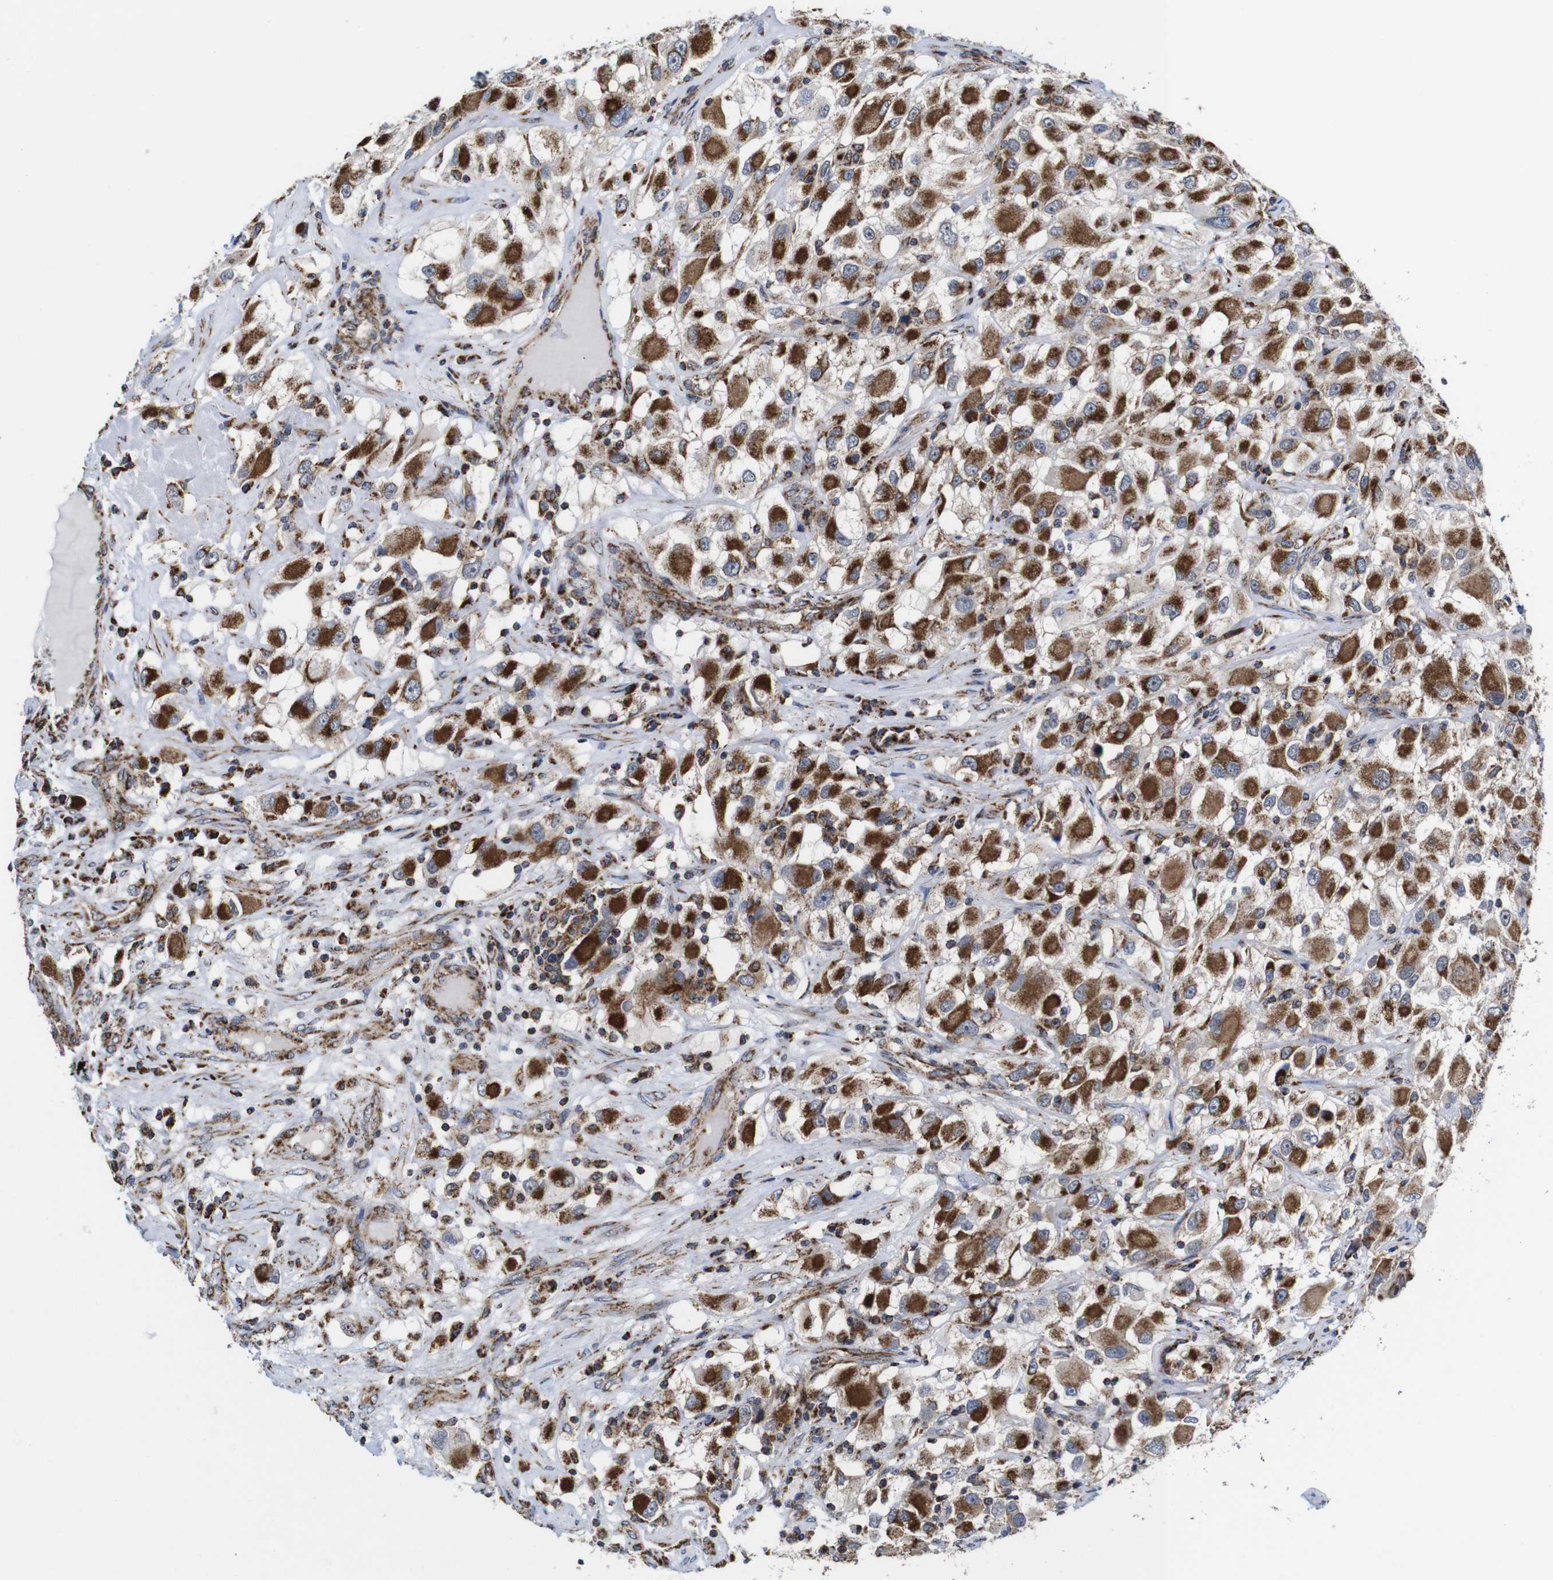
{"staining": {"intensity": "strong", "quantity": ">75%", "location": "cytoplasmic/membranous"}, "tissue": "renal cancer", "cell_type": "Tumor cells", "image_type": "cancer", "snomed": [{"axis": "morphology", "description": "Adenocarcinoma, NOS"}, {"axis": "topography", "description": "Kidney"}], "caption": "Renal cancer (adenocarcinoma) was stained to show a protein in brown. There is high levels of strong cytoplasmic/membranous positivity in approximately >75% of tumor cells.", "gene": "C17orf80", "patient": {"sex": "female", "age": 52}}